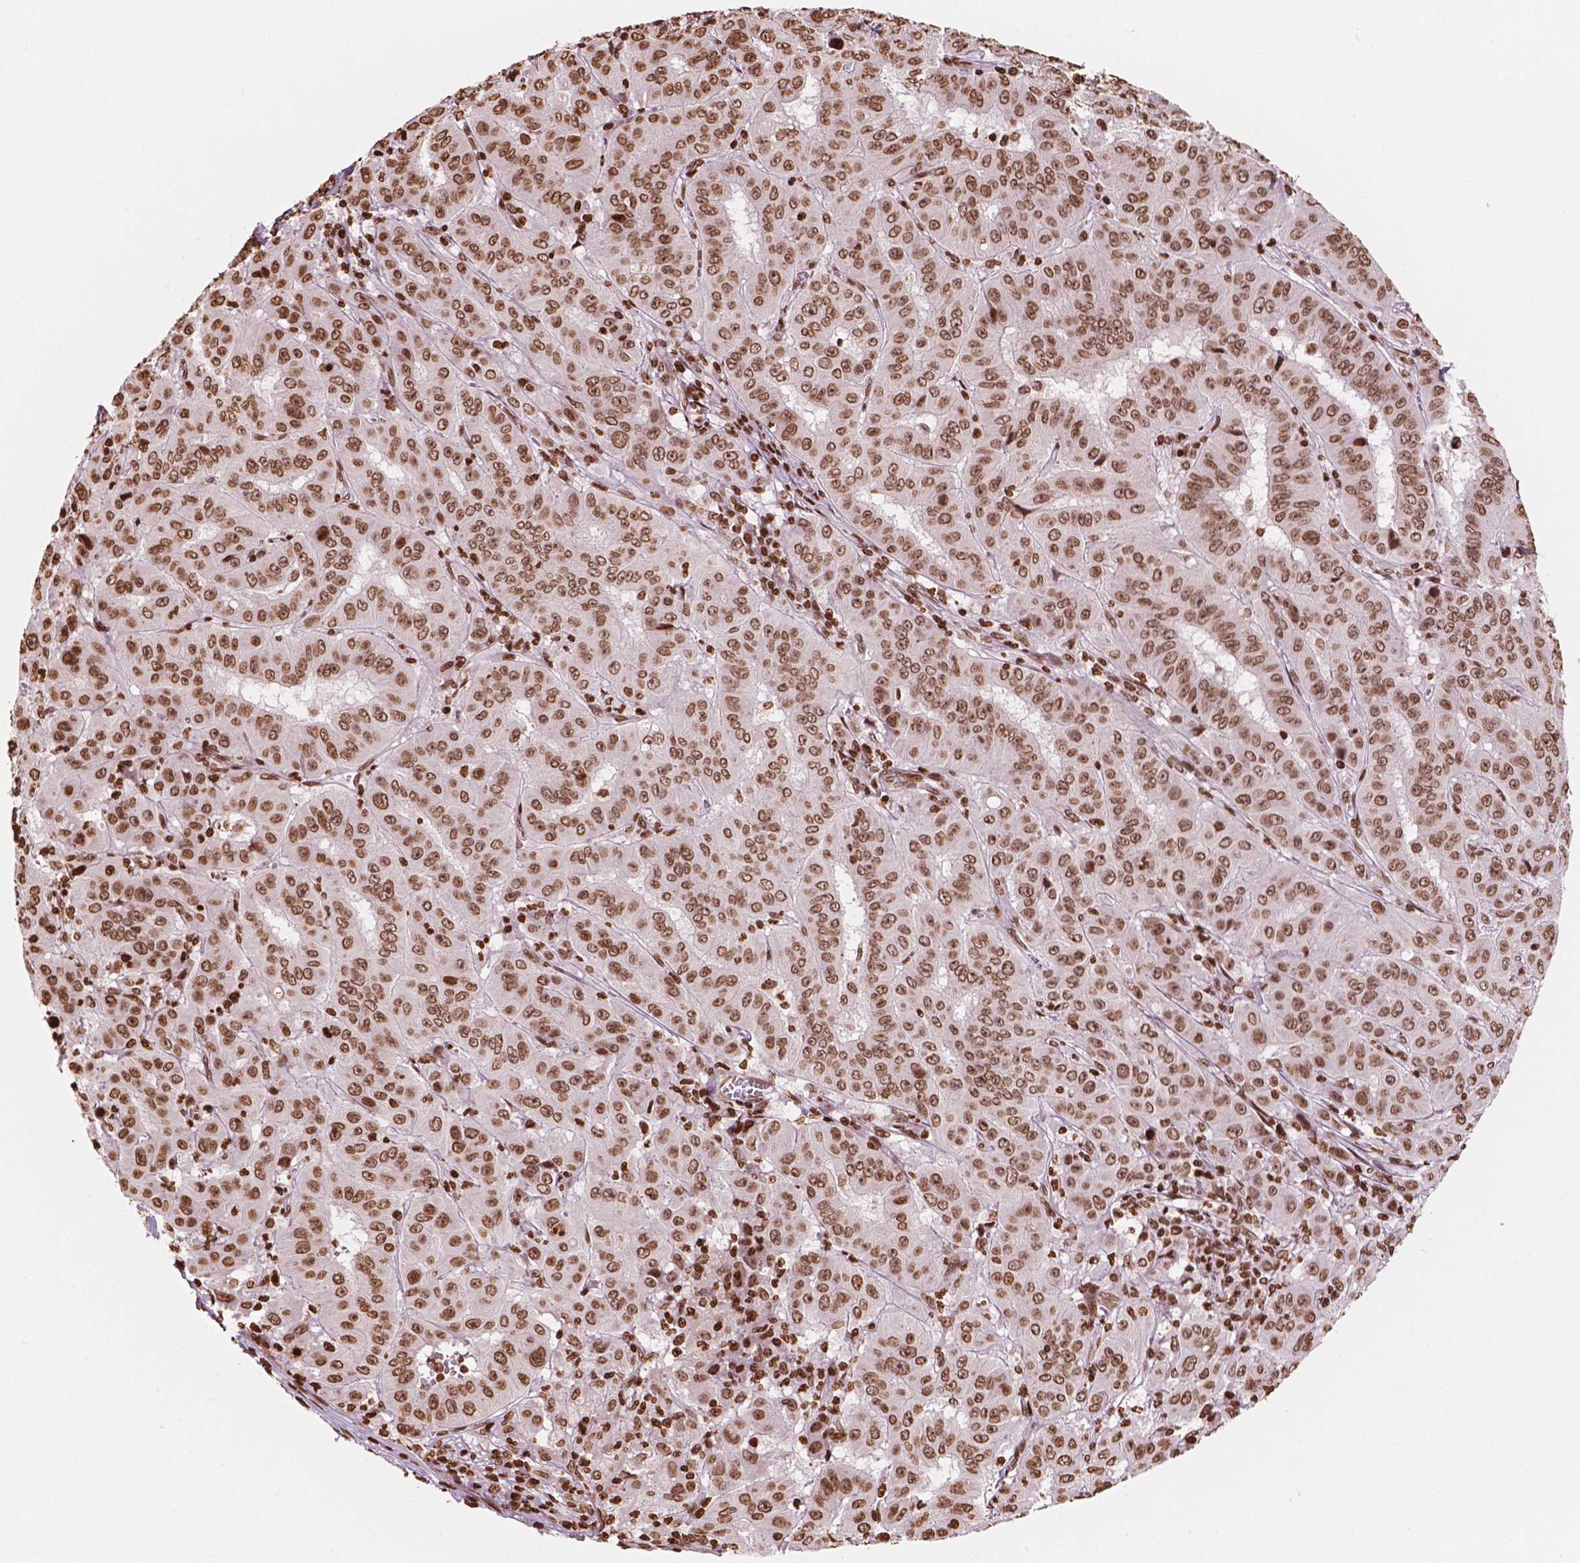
{"staining": {"intensity": "moderate", "quantity": ">75%", "location": "nuclear"}, "tissue": "pancreatic cancer", "cell_type": "Tumor cells", "image_type": "cancer", "snomed": [{"axis": "morphology", "description": "Adenocarcinoma, NOS"}, {"axis": "topography", "description": "Pancreas"}], "caption": "Immunohistochemical staining of adenocarcinoma (pancreatic) exhibits medium levels of moderate nuclear expression in about >75% of tumor cells.", "gene": "H3C7", "patient": {"sex": "male", "age": 63}}